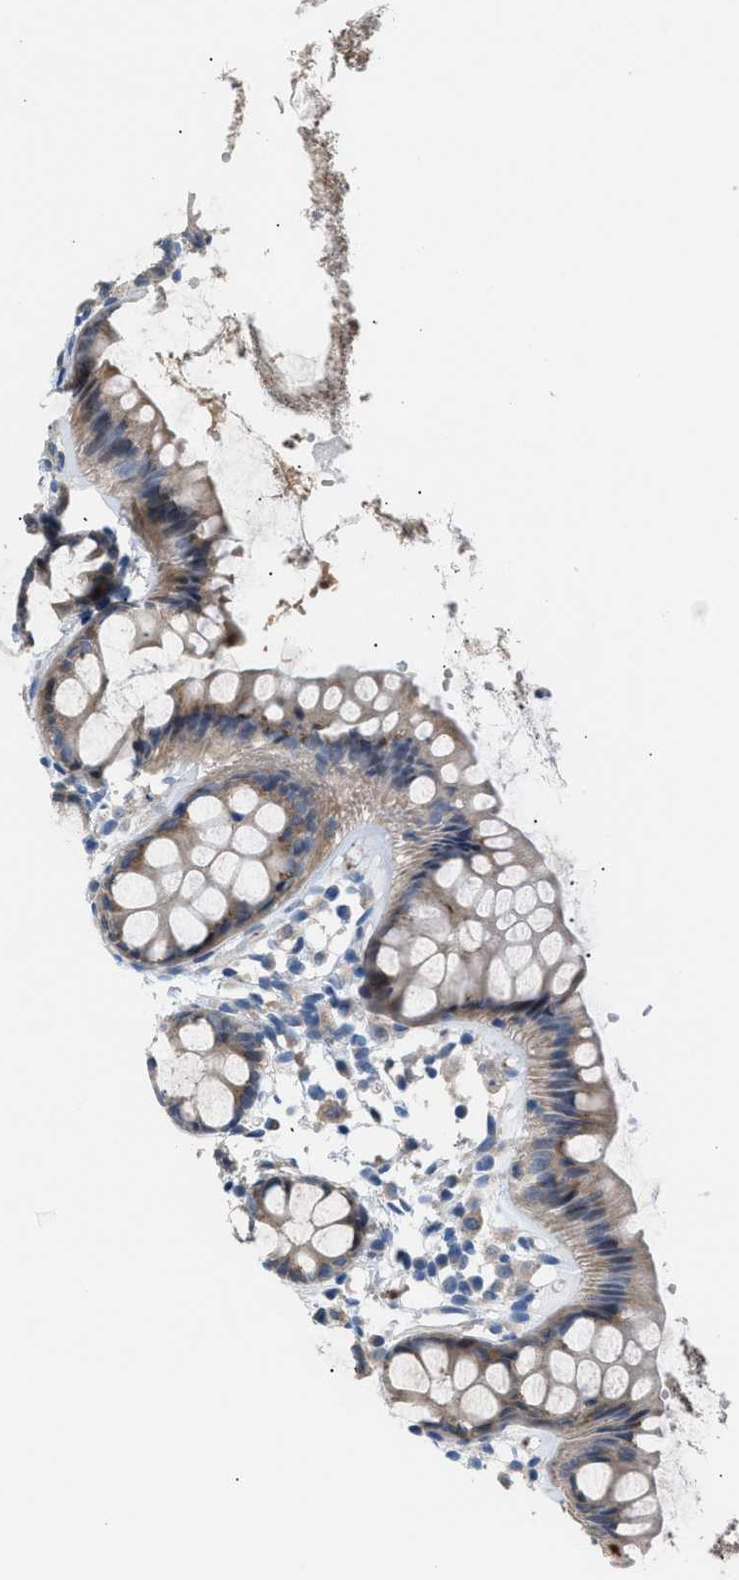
{"staining": {"intensity": "weak", "quantity": ">75%", "location": "cytoplasmic/membranous"}, "tissue": "rectum", "cell_type": "Glandular cells", "image_type": "normal", "snomed": [{"axis": "morphology", "description": "Normal tissue, NOS"}, {"axis": "topography", "description": "Rectum"}], "caption": "Brown immunohistochemical staining in unremarkable rectum displays weak cytoplasmic/membranous positivity in approximately >75% of glandular cells. (IHC, brightfield microscopy, high magnification).", "gene": "ICA1", "patient": {"sex": "female", "age": 66}}